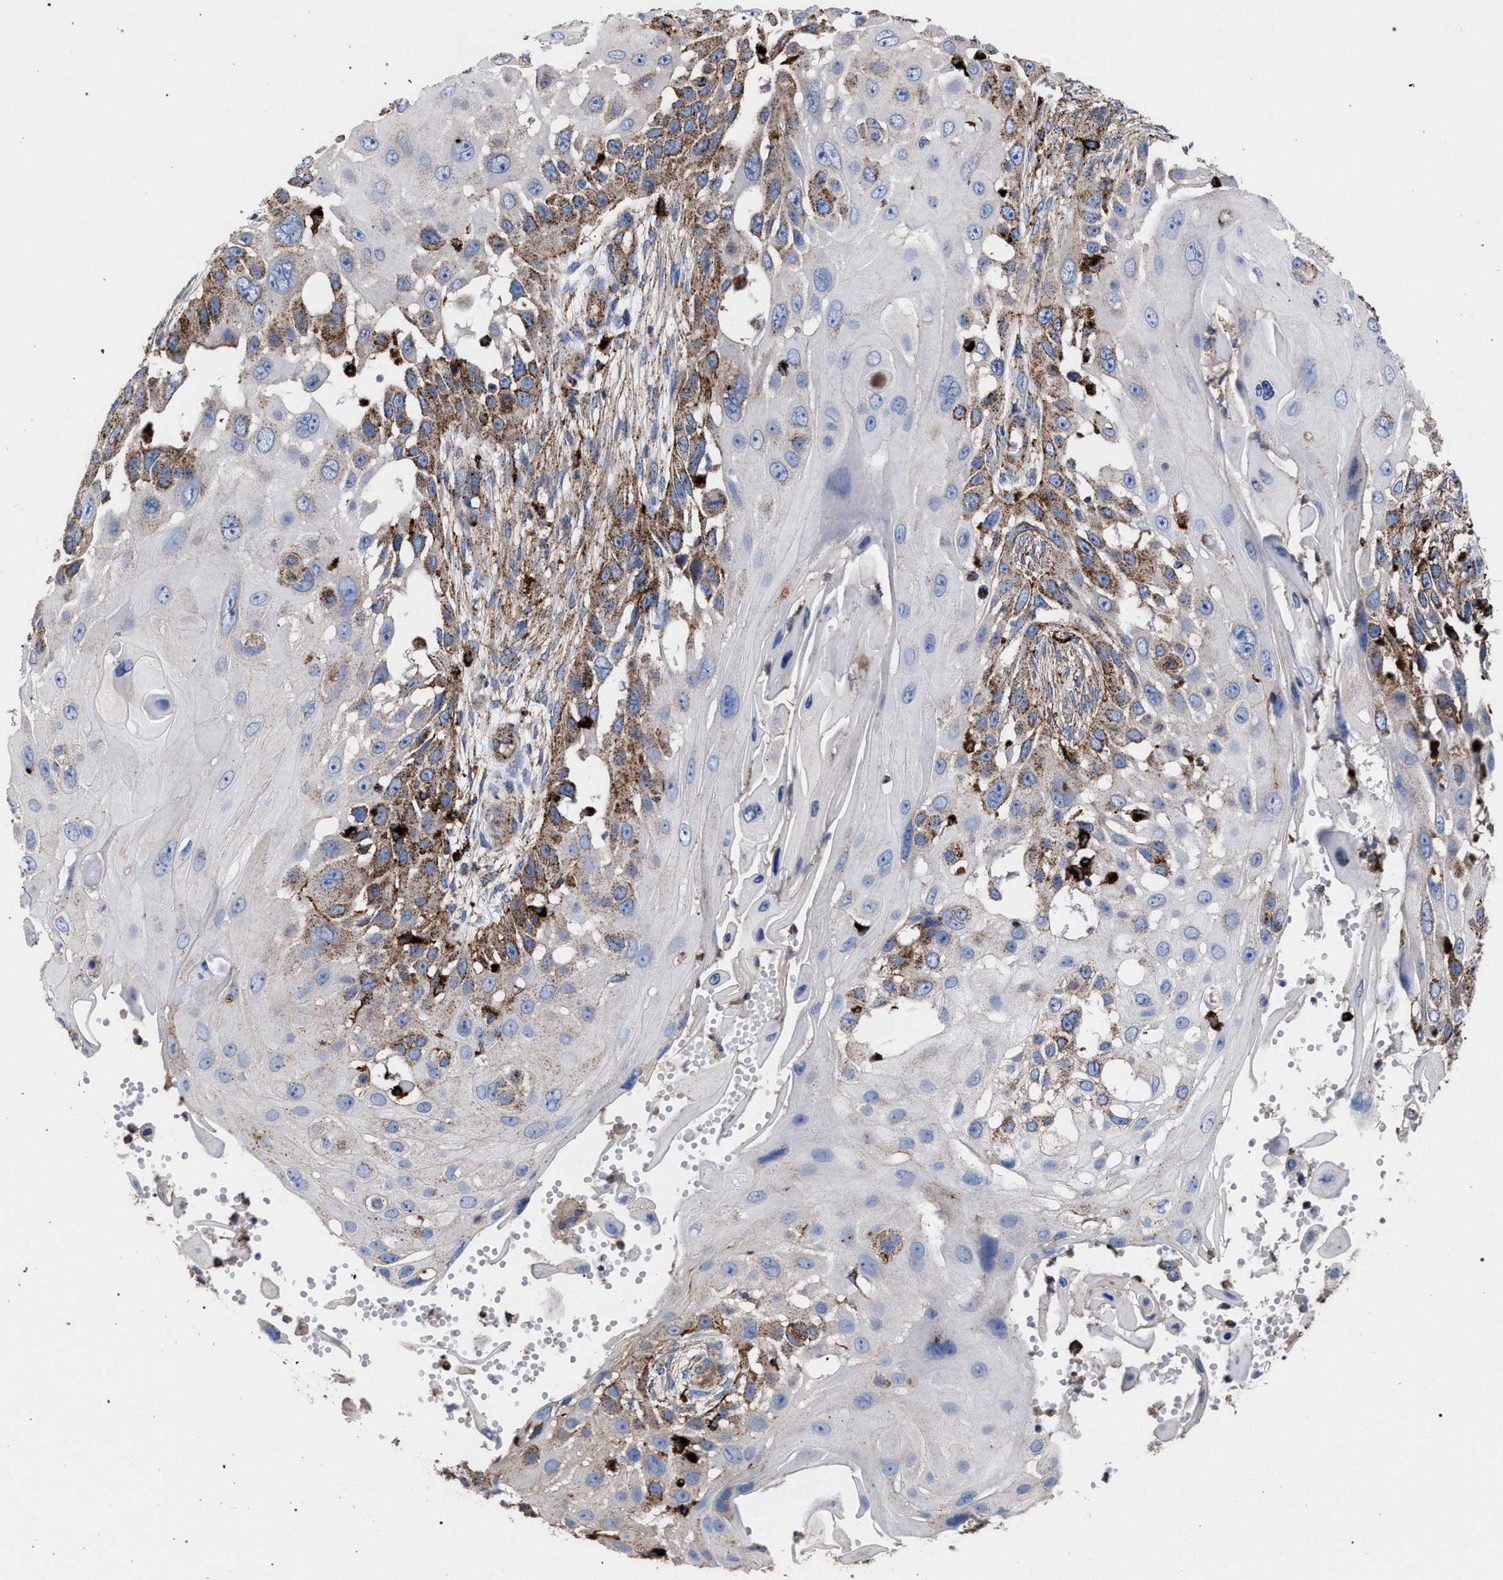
{"staining": {"intensity": "moderate", "quantity": "25%-75%", "location": "cytoplasmic/membranous"}, "tissue": "skin cancer", "cell_type": "Tumor cells", "image_type": "cancer", "snomed": [{"axis": "morphology", "description": "Squamous cell carcinoma, NOS"}, {"axis": "topography", "description": "Skin"}], "caption": "Brown immunohistochemical staining in skin cancer (squamous cell carcinoma) displays moderate cytoplasmic/membranous expression in about 25%-75% of tumor cells.", "gene": "PPT1", "patient": {"sex": "female", "age": 44}}